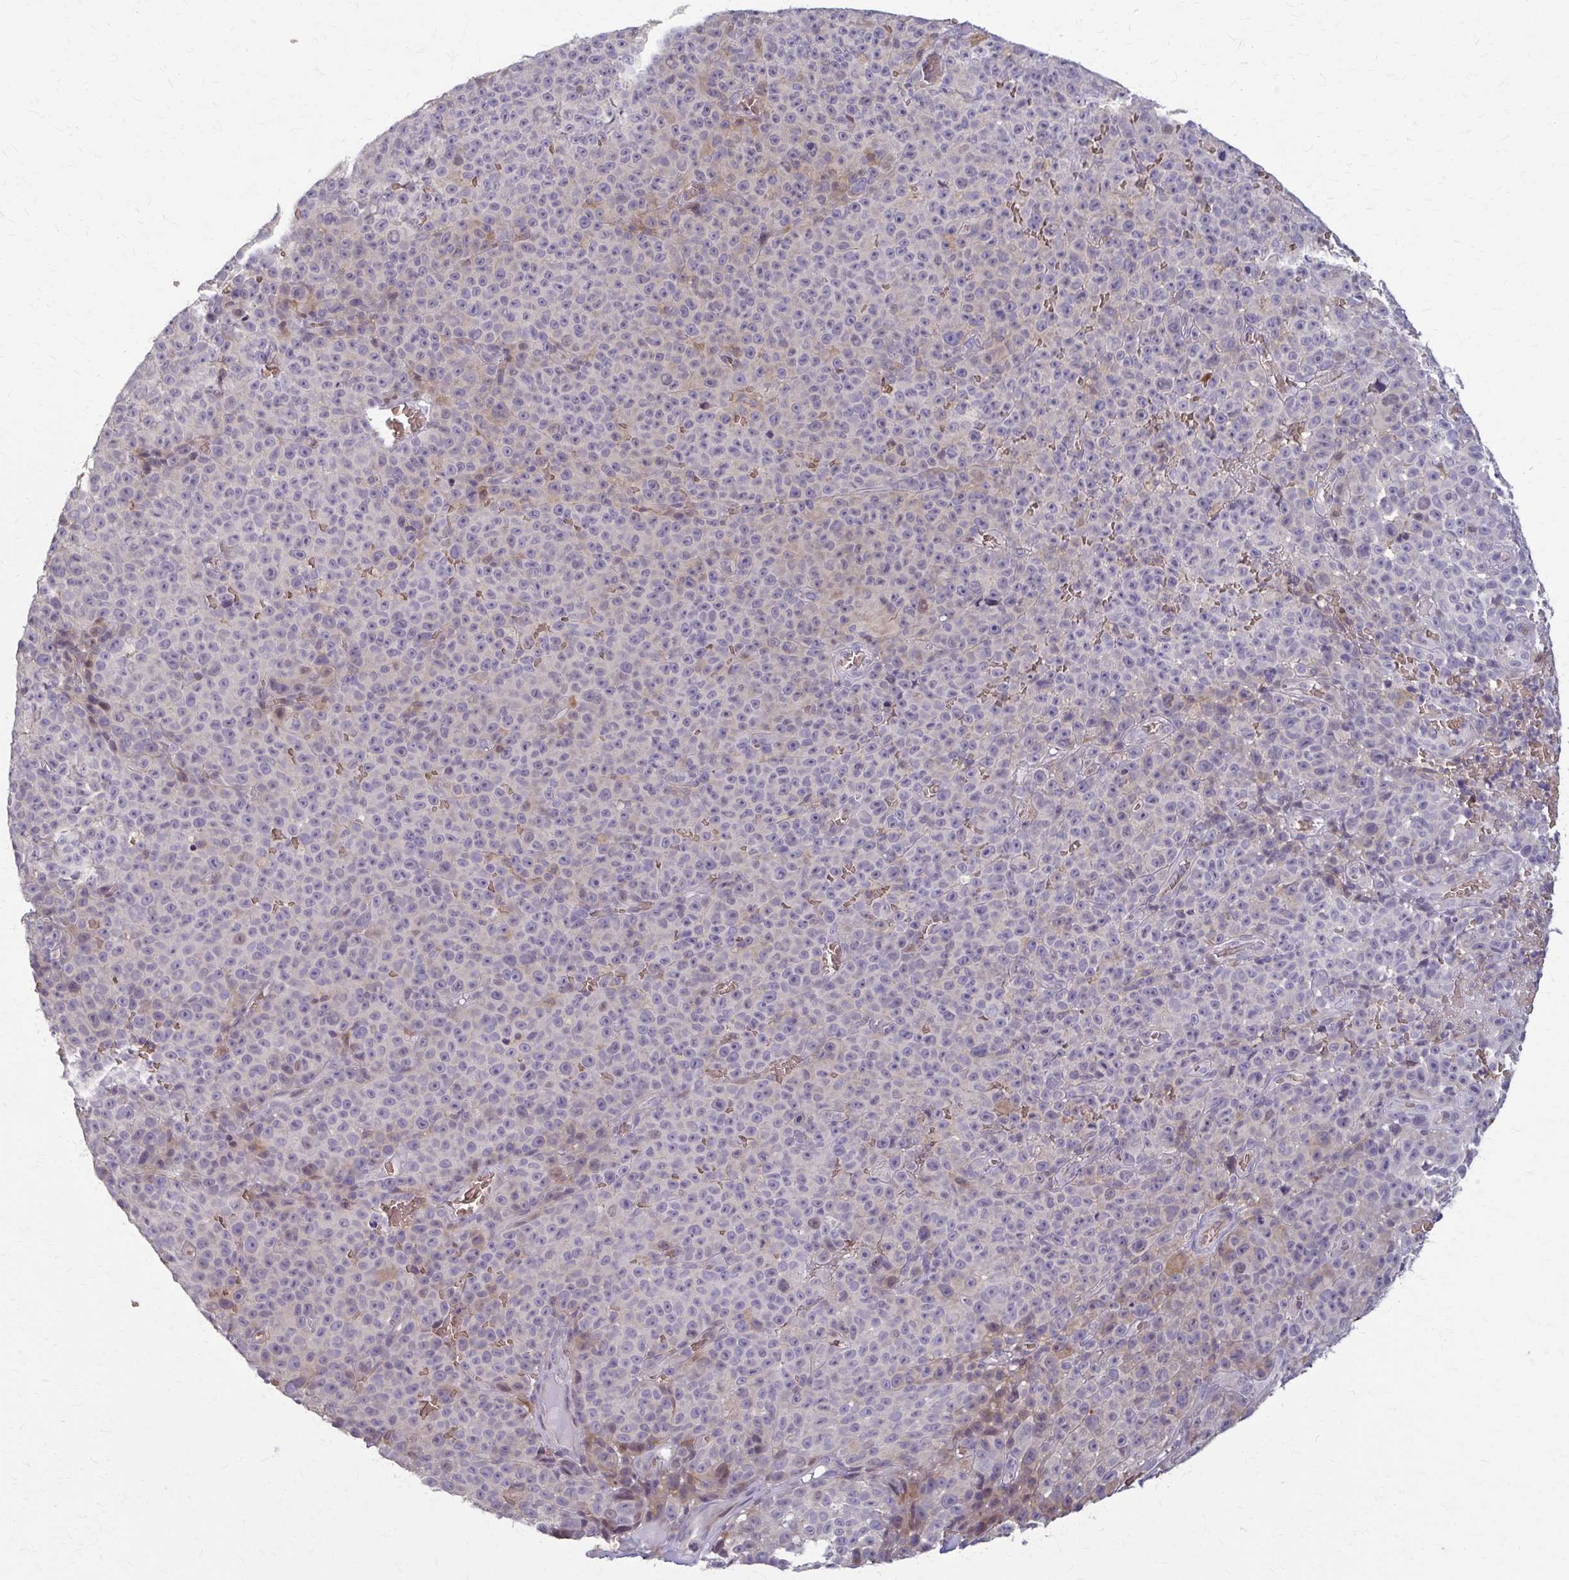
{"staining": {"intensity": "negative", "quantity": "none", "location": "none"}, "tissue": "melanoma", "cell_type": "Tumor cells", "image_type": "cancer", "snomed": [{"axis": "morphology", "description": "Malignant melanoma, NOS"}, {"axis": "topography", "description": "Skin"}], "caption": "Melanoma stained for a protein using immunohistochemistry (IHC) demonstrates no staining tumor cells.", "gene": "ZNF34", "patient": {"sex": "female", "age": 82}}